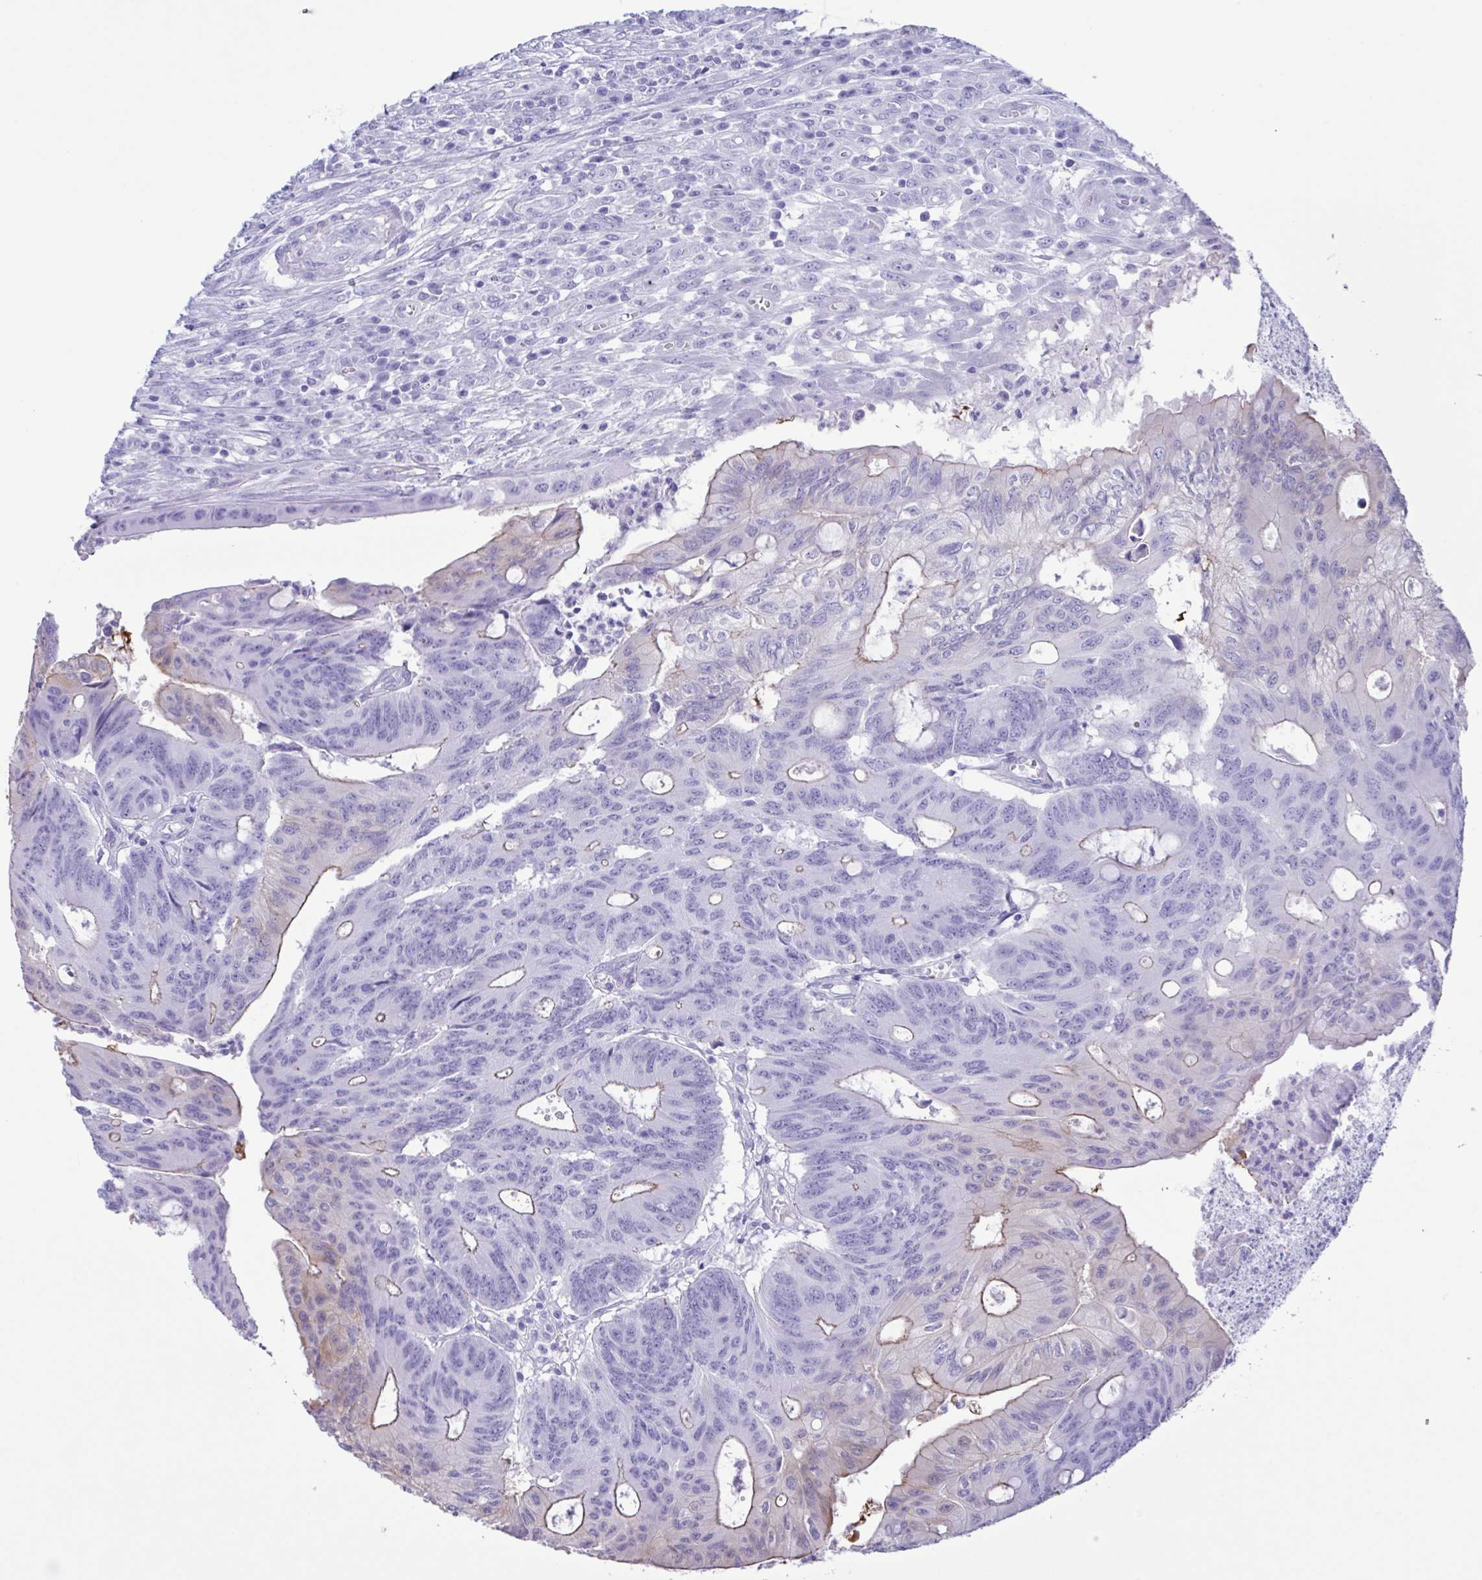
{"staining": {"intensity": "weak", "quantity": "<25%", "location": "cytoplasmic/membranous"}, "tissue": "colorectal cancer", "cell_type": "Tumor cells", "image_type": "cancer", "snomed": [{"axis": "morphology", "description": "Adenocarcinoma, NOS"}, {"axis": "topography", "description": "Colon"}], "caption": "Immunohistochemistry (IHC) of colorectal cancer exhibits no positivity in tumor cells.", "gene": "TSPY2", "patient": {"sex": "male", "age": 65}}